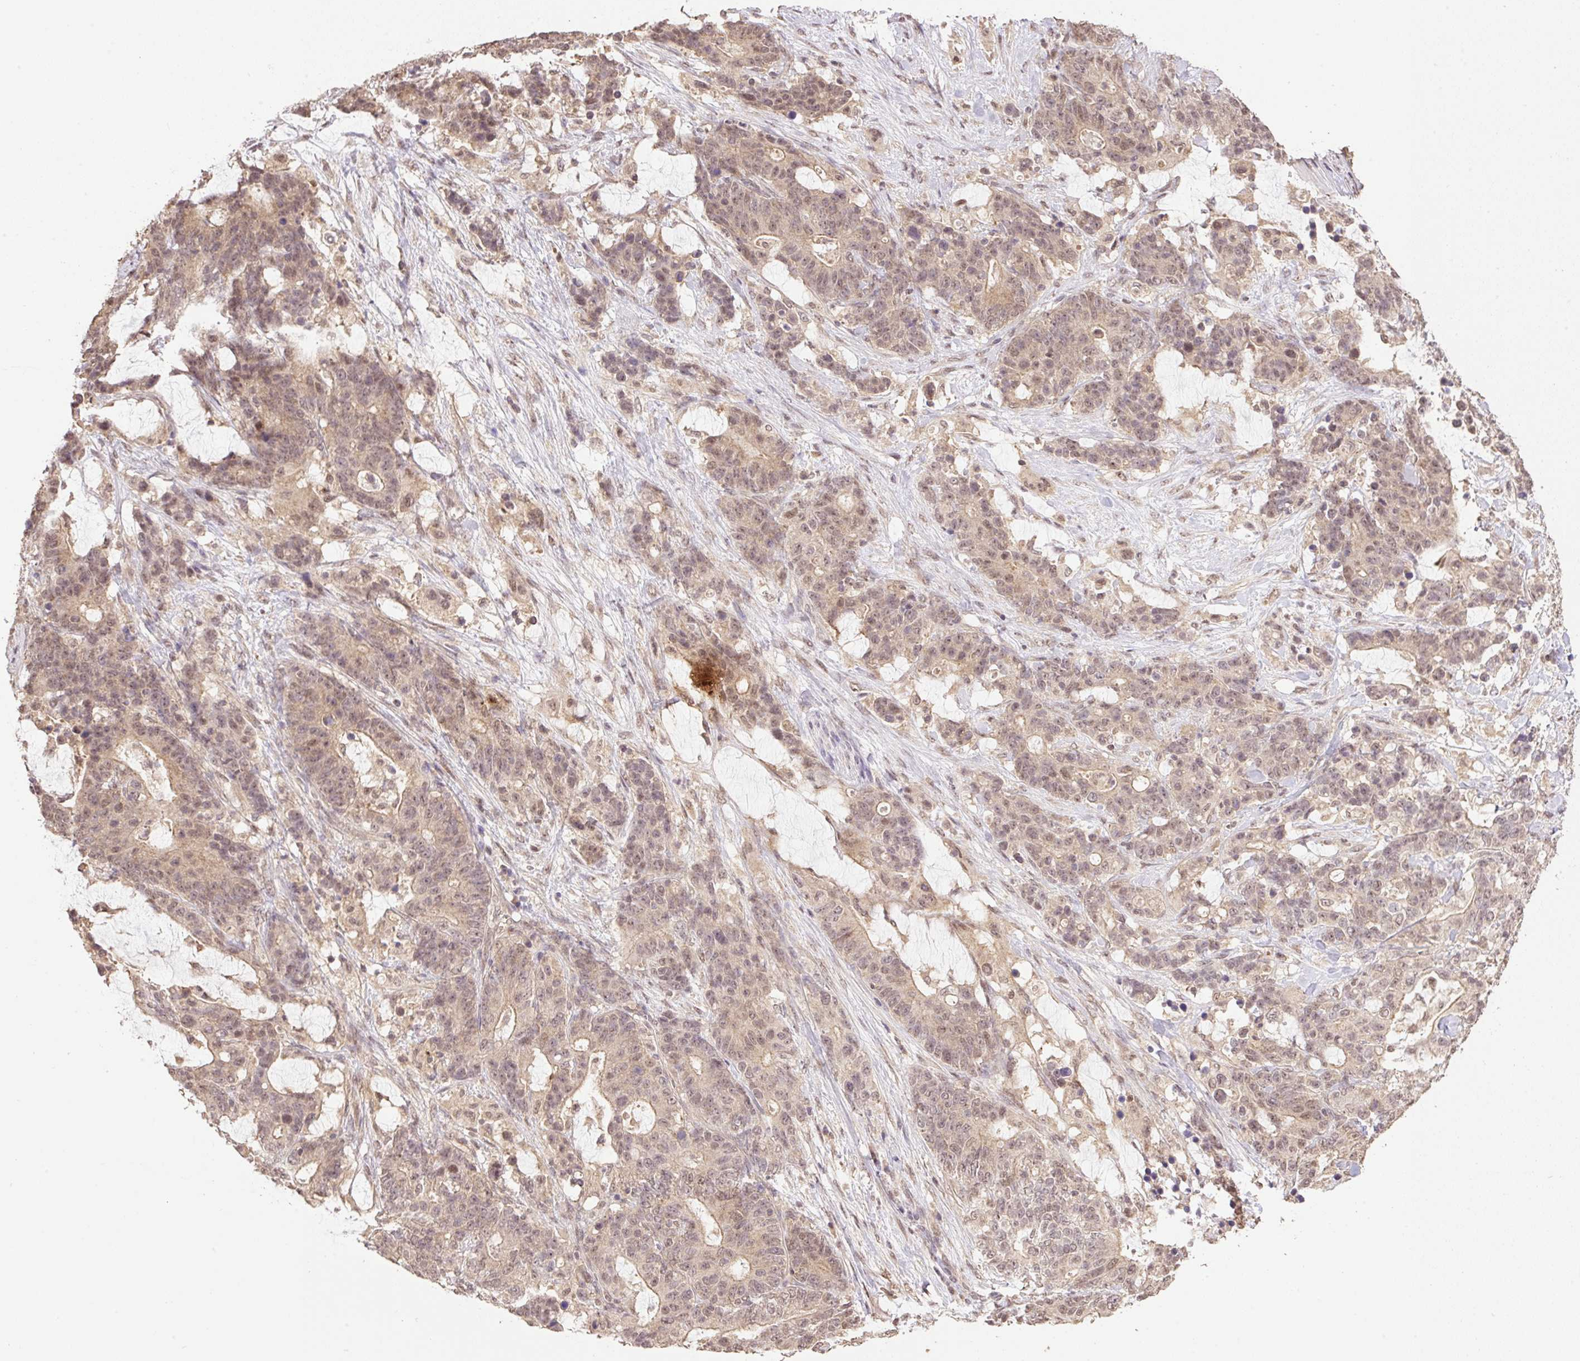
{"staining": {"intensity": "weak", "quantity": ">75%", "location": "nuclear"}, "tissue": "stomach cancer", "cell_type": "Tumor cells", "image_type": "cancer", "snomed": [{"axis": "morphology", "description": "Normal tissue, NOS"}, {"axis": "morphology", "description": "Adenocarcinoma, NOS"}, {"axis": "topography", "description": "Stomach"}], "caption": "The micrograph exhibits staining of stomach adenocarcinoma, revealing weak nuclear protein expression (brown color) within tumor cells.", "gene": "VPS25", "patient": {"sex": "female", "age": 64}}